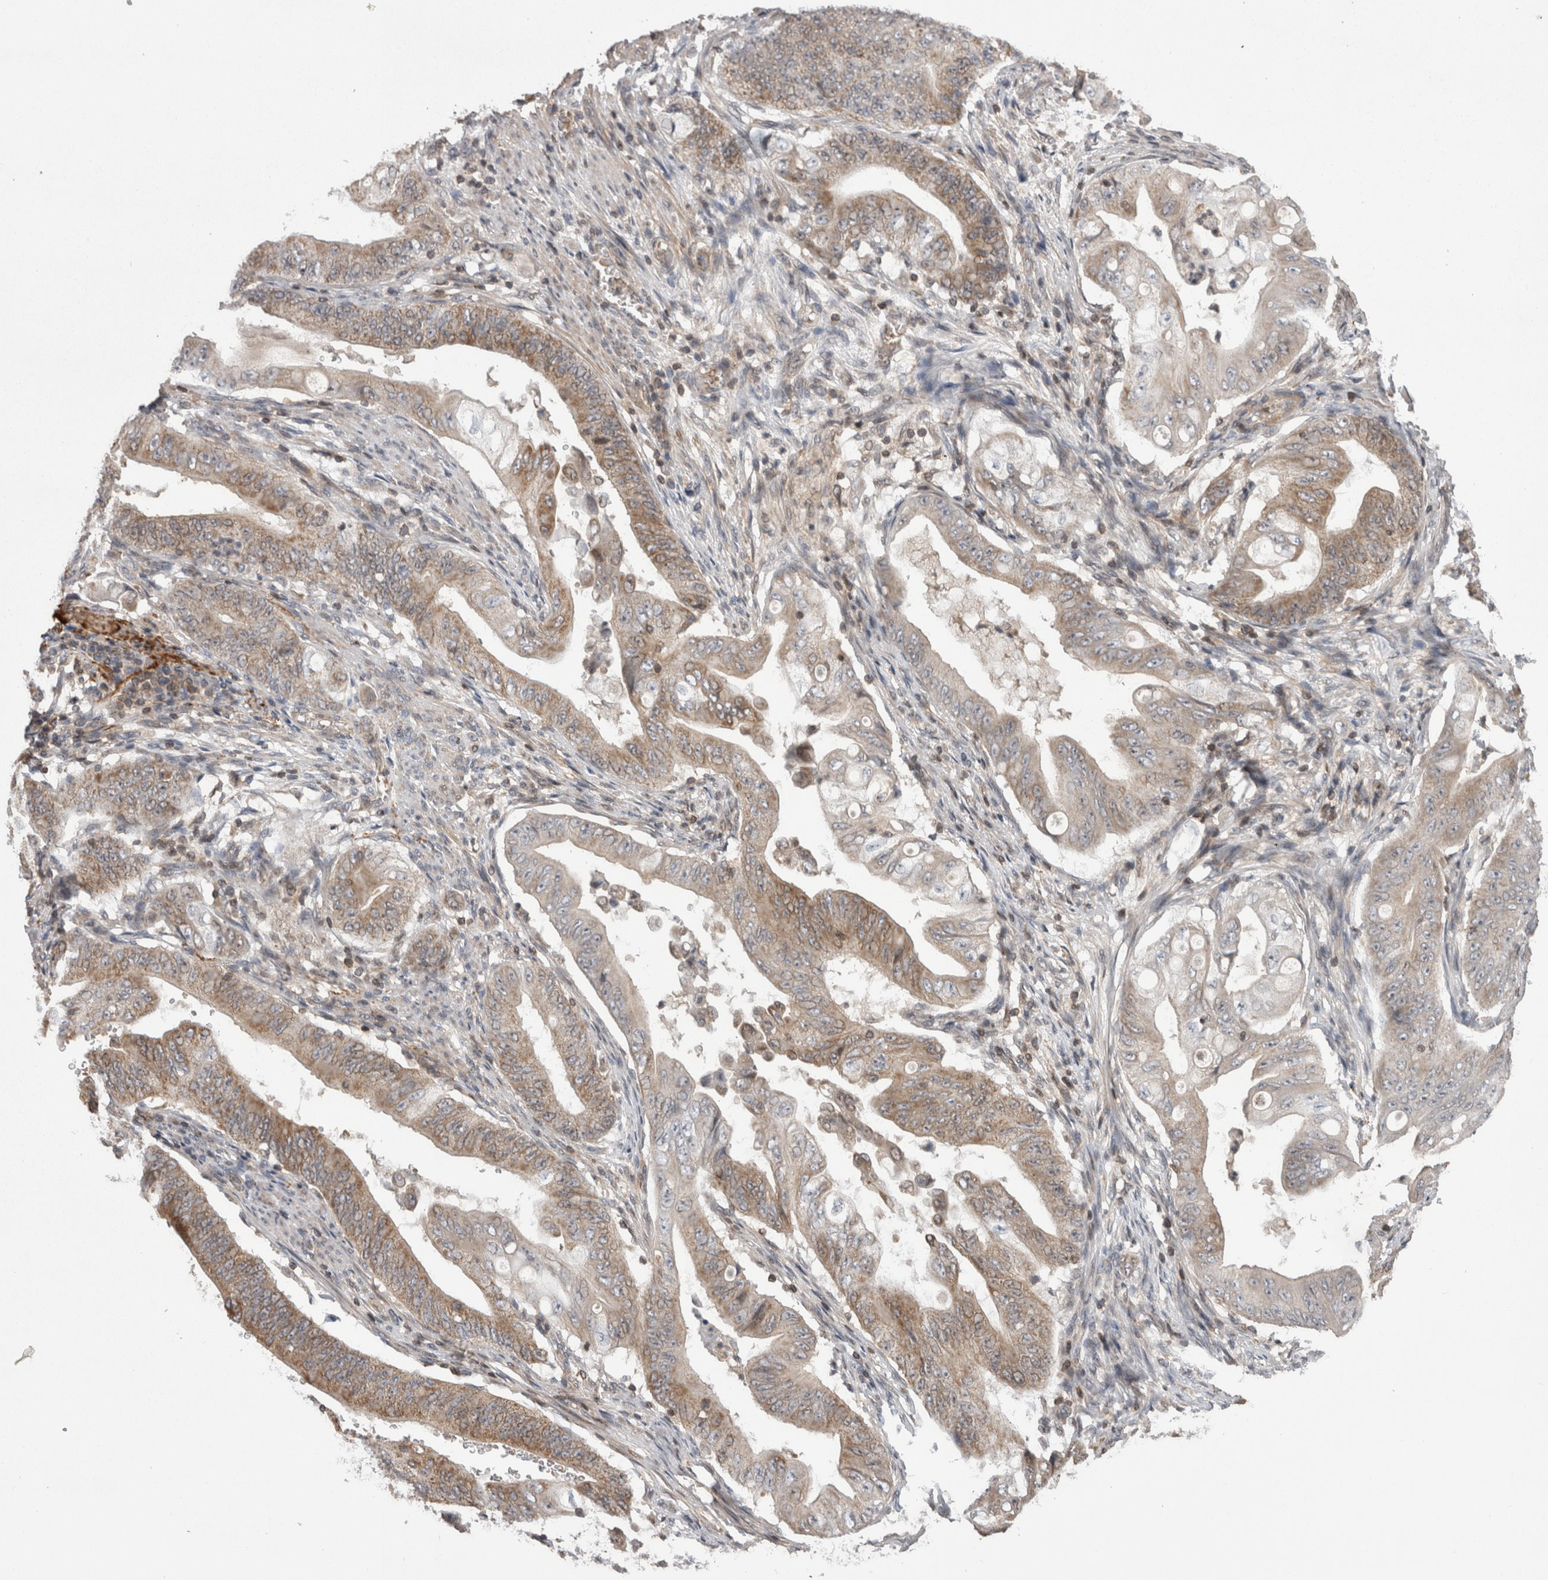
{"staining": {"intensity": "weak", "quantity": "25%-75%", "location": "cytoplasmic/membranous"}, "tissue": "stomach cancer", "cell_type": "Tumor cells", "image_type": "cancer", "snomed": [{"axis": "morphology", "description": "Adenocarcinoma, NOS"}, {"axis": "topography", "description": "Stomach"}], "caption": "Stomach cancer (adenocarcinoma) tissue reveals weak cytoplasmic/membranous expression in approximately 25%-75% of tumor cells", "gene": "DARS2", "patient": {"sex": "female", "age": 73}}